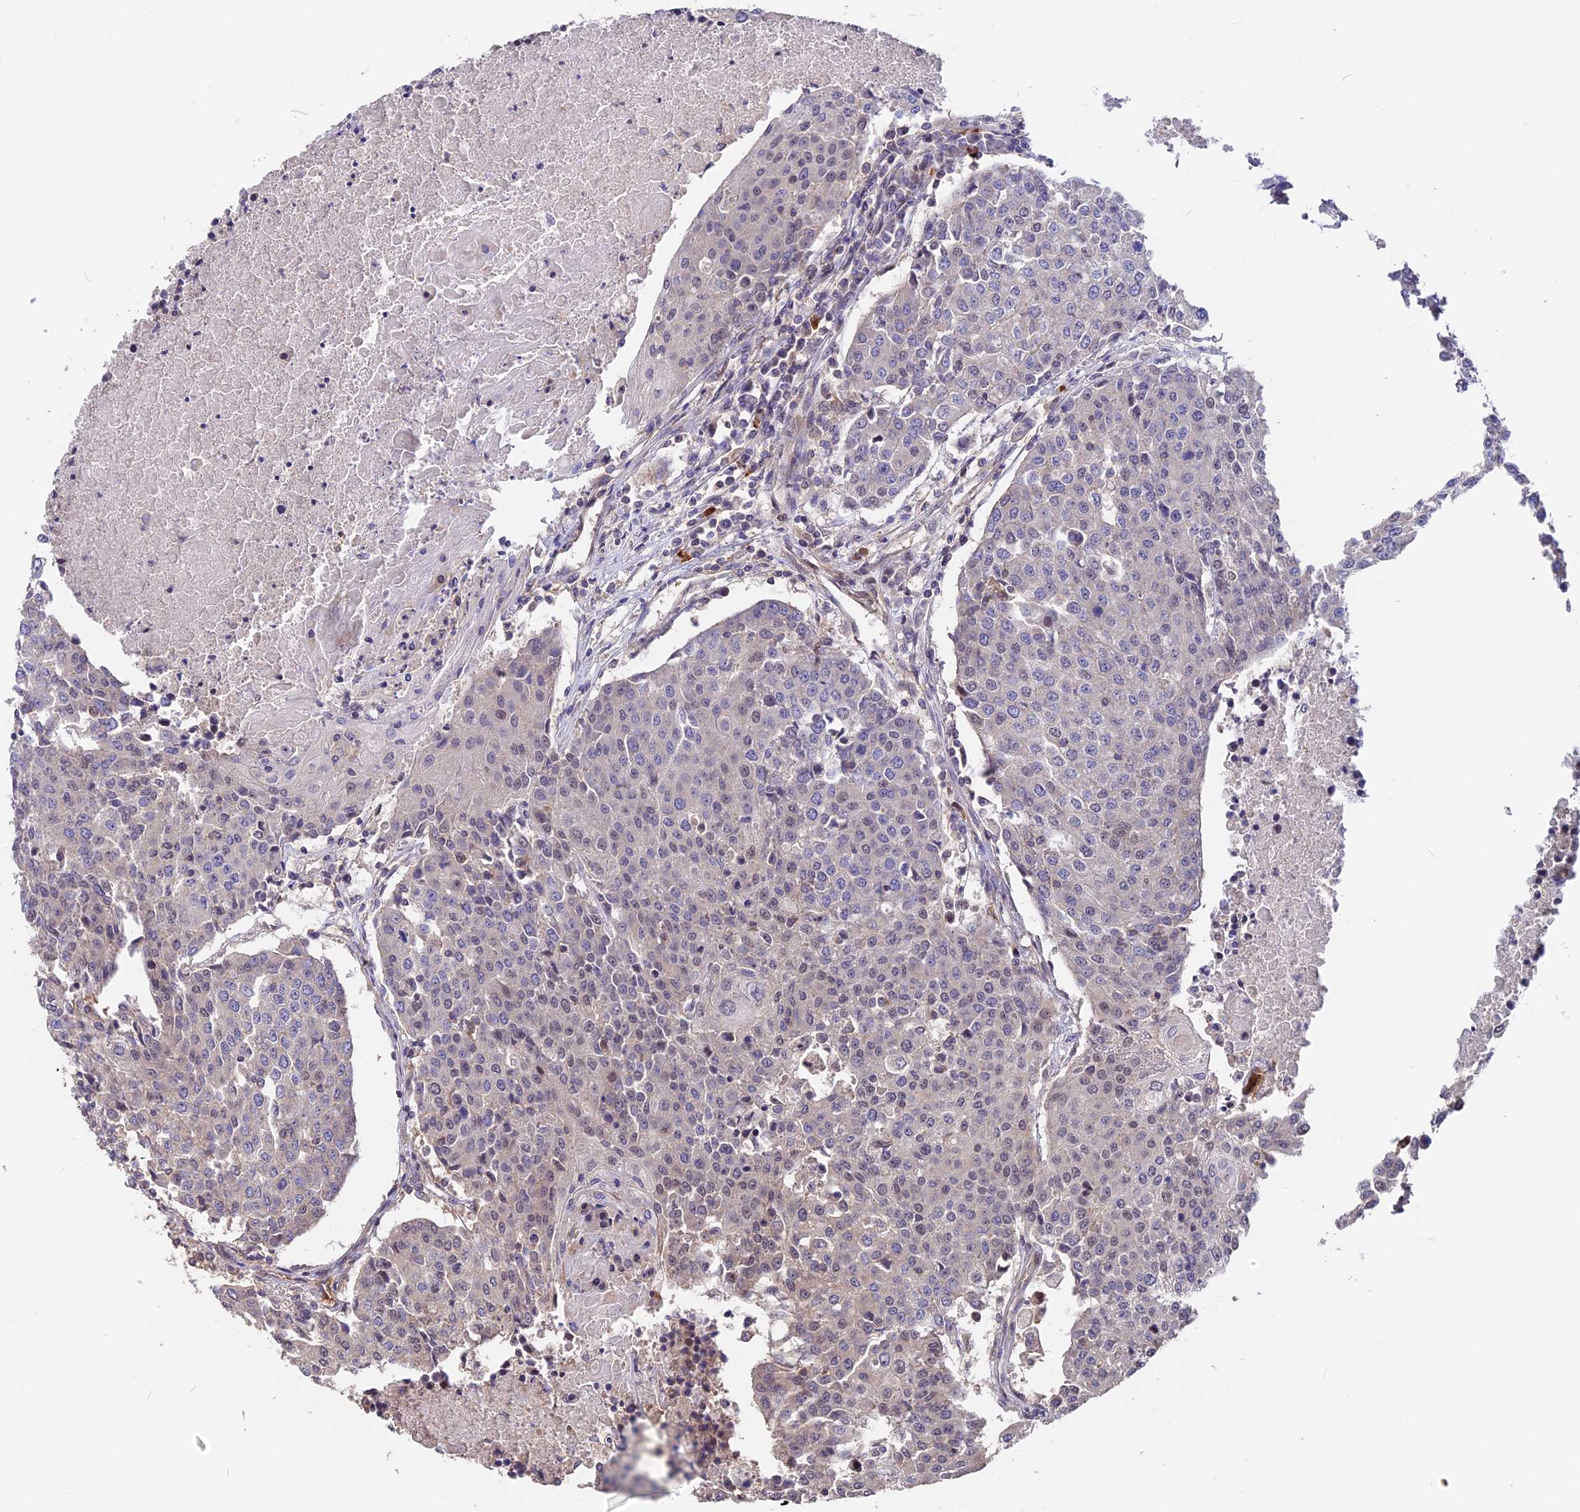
{"staining": {"intensity": "negative", "quantity": "none", "location": "none"}, "tissue": "urothelial cancer", "cell_type": "Tumor cells", "image_type": "cancer", "snomed": [{"axis": "morphology", "description": "Urothelial carcinoma, High grade"}, {"axis": "topography", "description": "Urinary bladder"}], "caption": "Human urothelial cancer stained for a protein using IHC exhibits no staining in tumor cells.", "gene": "ZC3H10", "patient": {"sex": "female", "age": 85}}